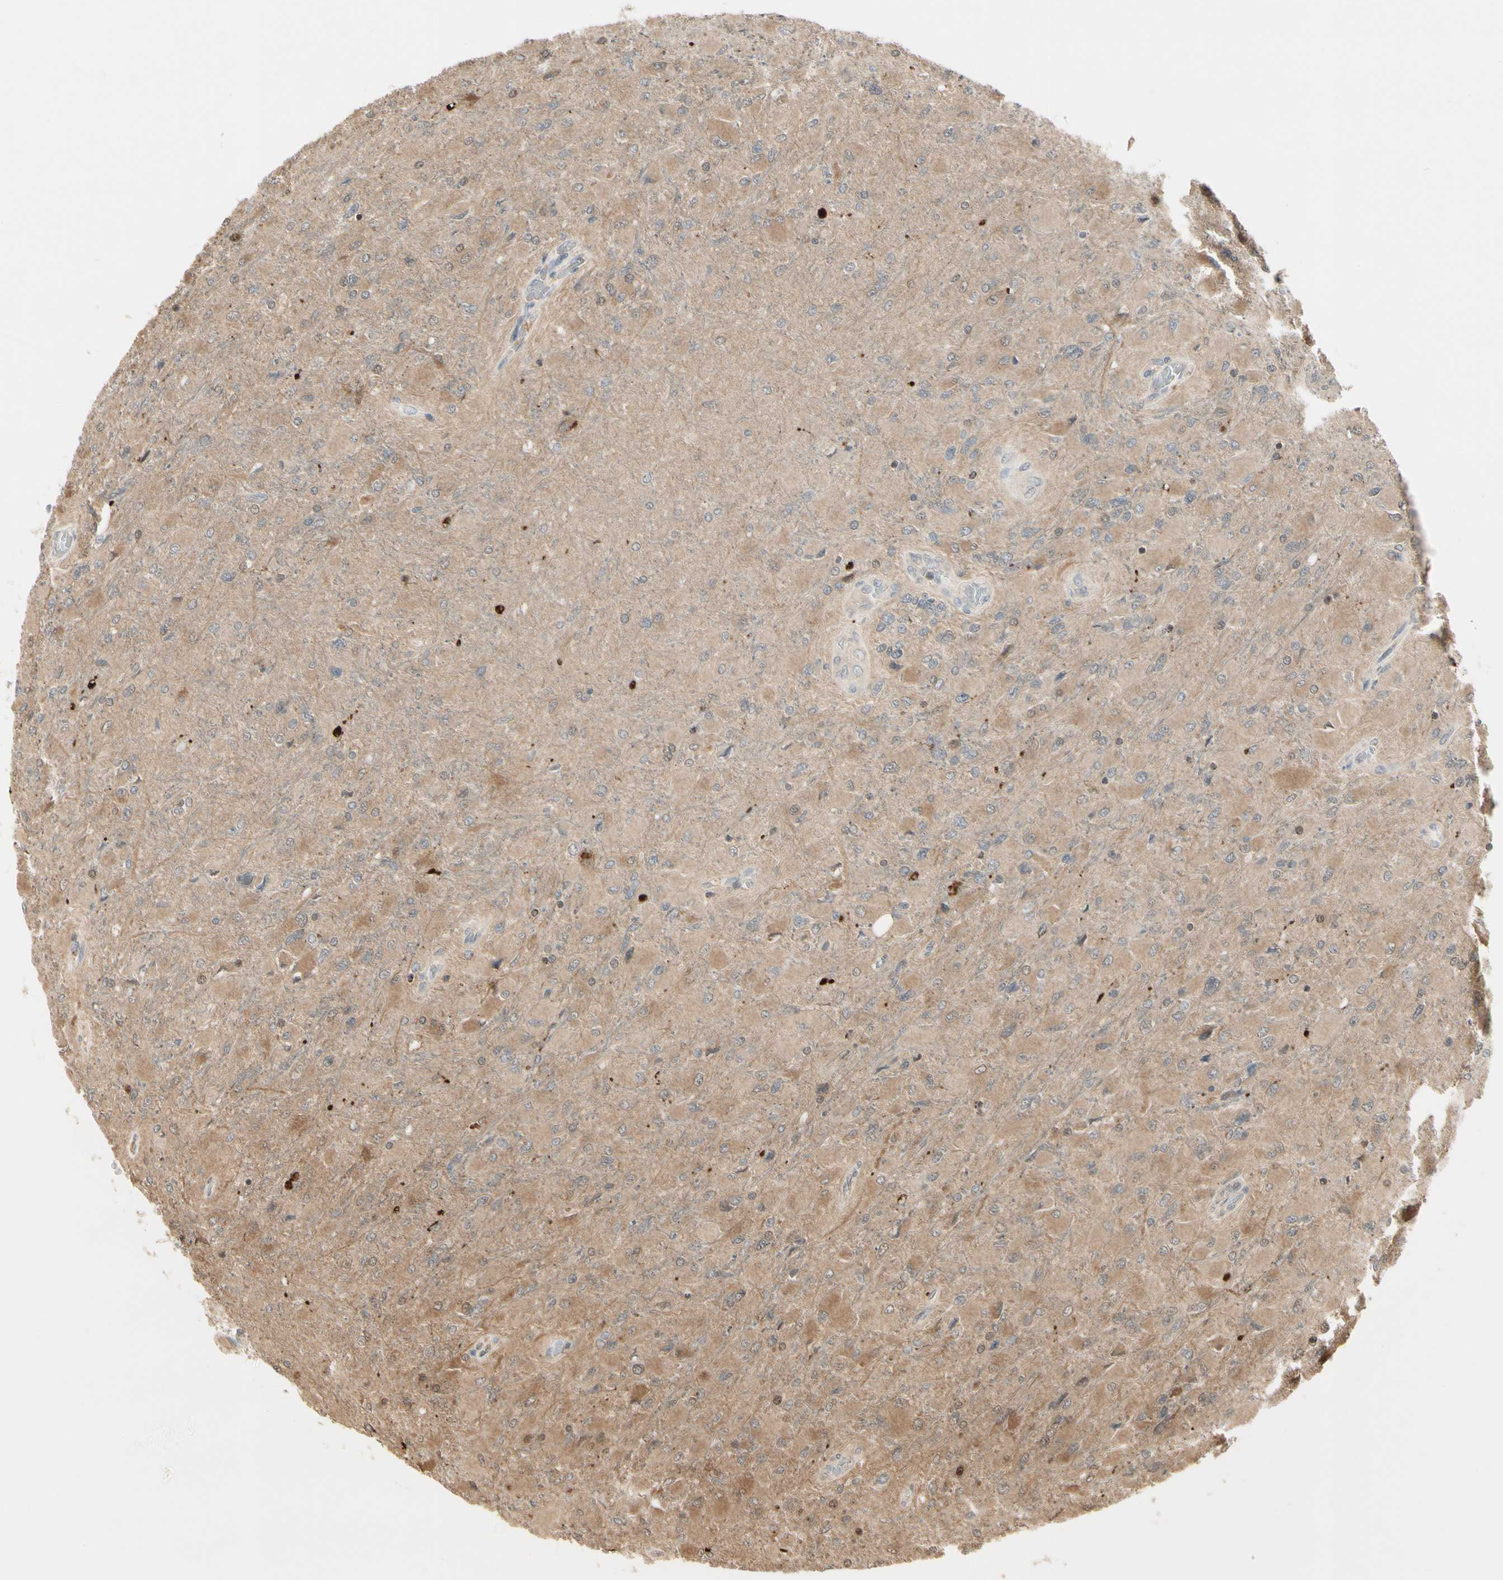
{"staining": {"intensity": "weak", "quantity": ">75%", "location": "cytoplasmic/membranous"}, "tissue": "glioma", "cell_type": "Tumor cells", "image_type": "cancer", "snomed": [{"axis": "morphology", "description": "Glioma, malignant, High grade"}, {"axis": "topography", "description": "Cerebral cortex"}], "caption": "DAB immunohistochemical staining of glioma reveals weak cytoplasmic/membranous protein expression in about >75% of tumor cells.", "gene": "EVC", "patient": {"sex": "female", "age": 36}}